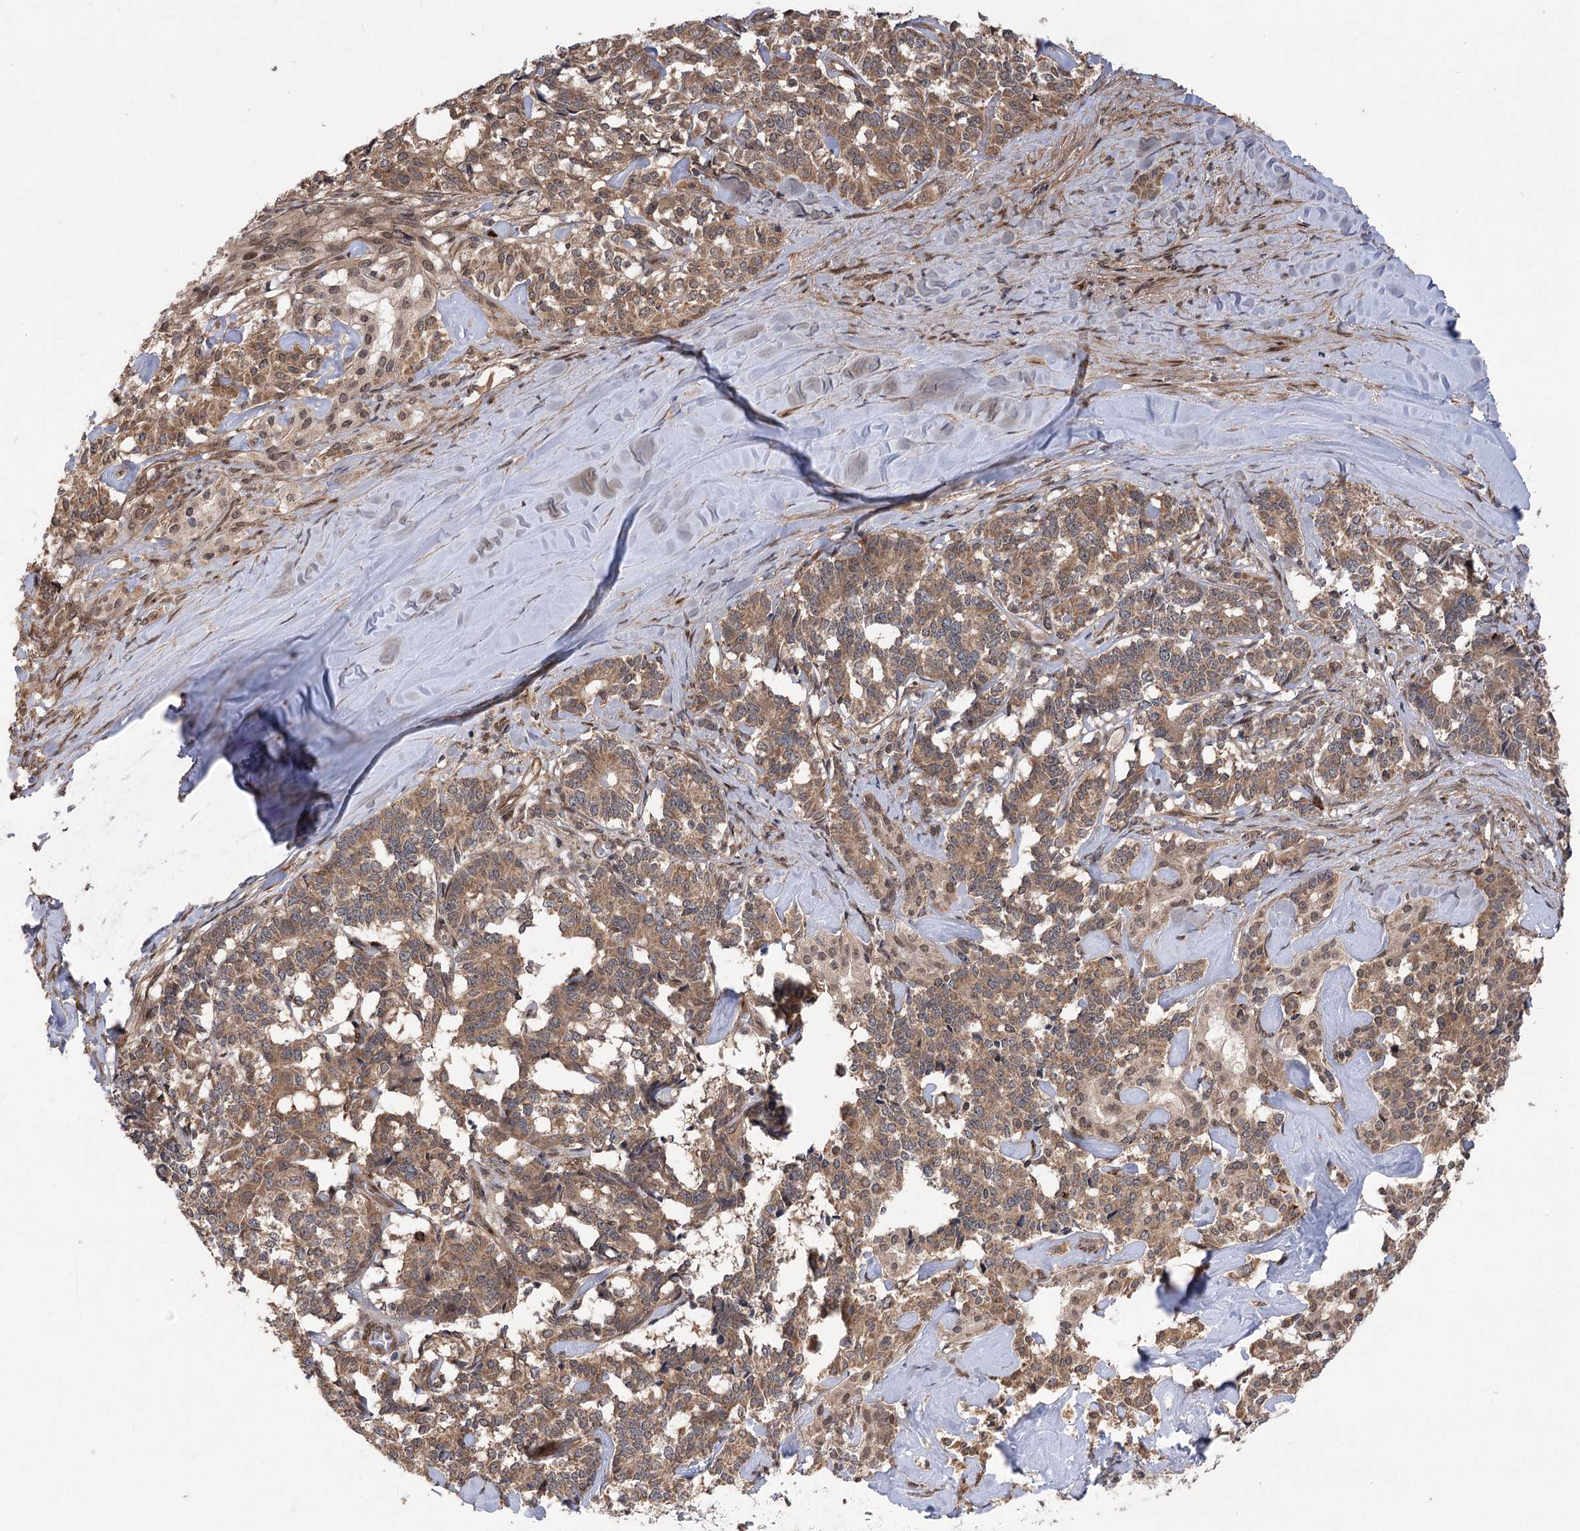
{"staining": {"intensity": "moderate", "quantity": ">75%", "location": "cytoplasmic/membranous"}, "tissue": "pancreatic cancer", "cell_type": "Tumor cells", "image_type": "cancer", "snomed": [{"axis": "morphology", "description": "Adenocarcinoma, NOS"}, {"axis": "topography", "description": "Pancreas"}], "caption": "Tumor cells reveal medium levels of moderate cytoplasmic/membranous positivity in about >75% of cells in pancreatic cancer (adenocarcinoma).", "gene": "TENM2", "patient": {"sex": "female", "age": 74}}